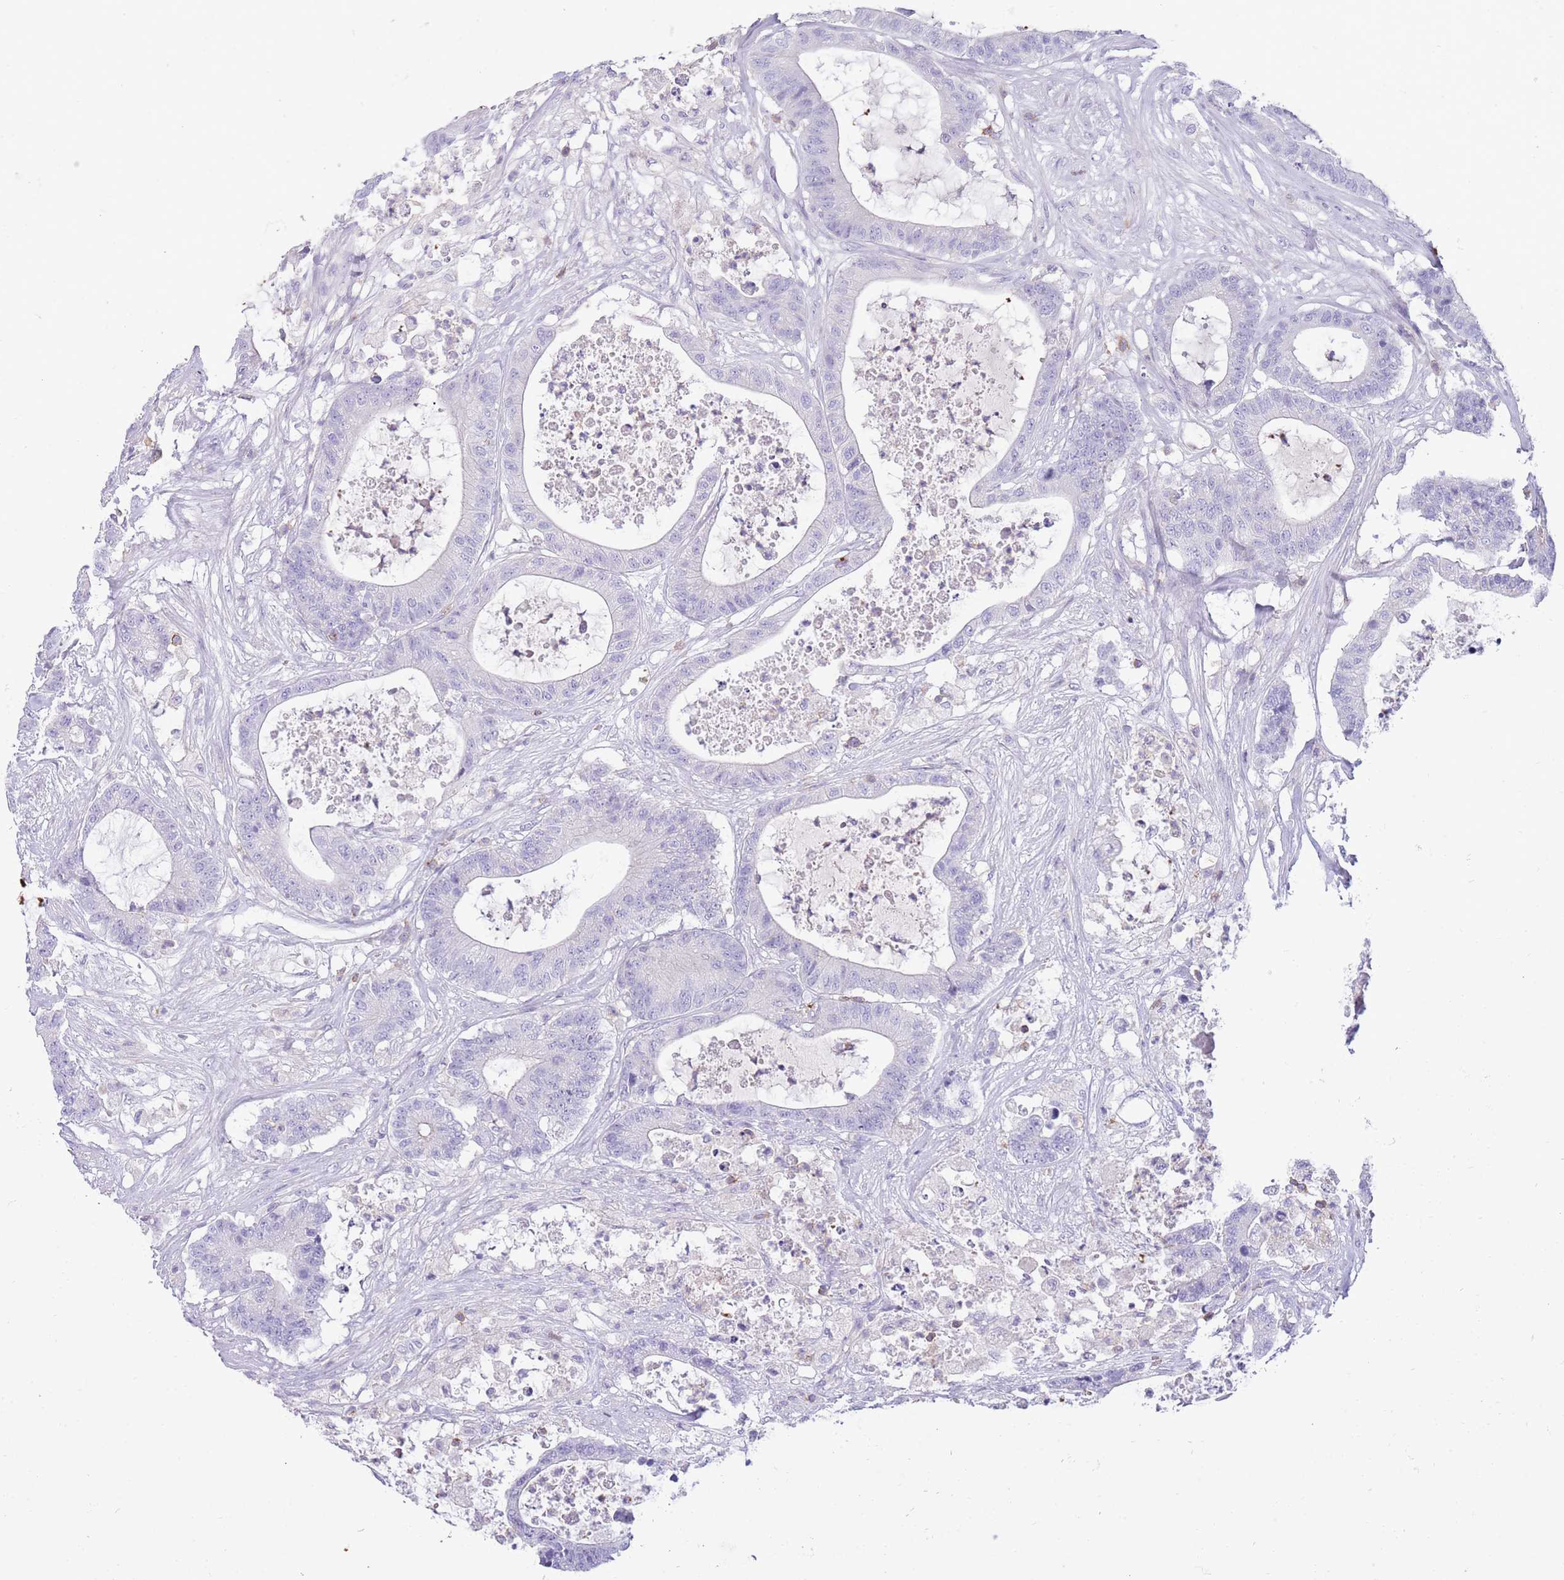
{"staining": {"intensity": "negative", "quantity": "none", "location": "none"}, "tissue": "colorectal cancer", "cell_type": "Tumor cells", "image_type": "cancer", "snomed": [{"axis": "morphology", "description": "Adenocarcinoma, NOS"}, {"axis": "topography", "description": "Colon"}], "caption": "Immunohistochemistry (IHC) photomicrograph of human colorectal adenocarcinoma stained for a protein (brown), which displays no staining in tumor cells.", "gene": "OR4Q3", "patient": {"sex": "female", "age": 84}}